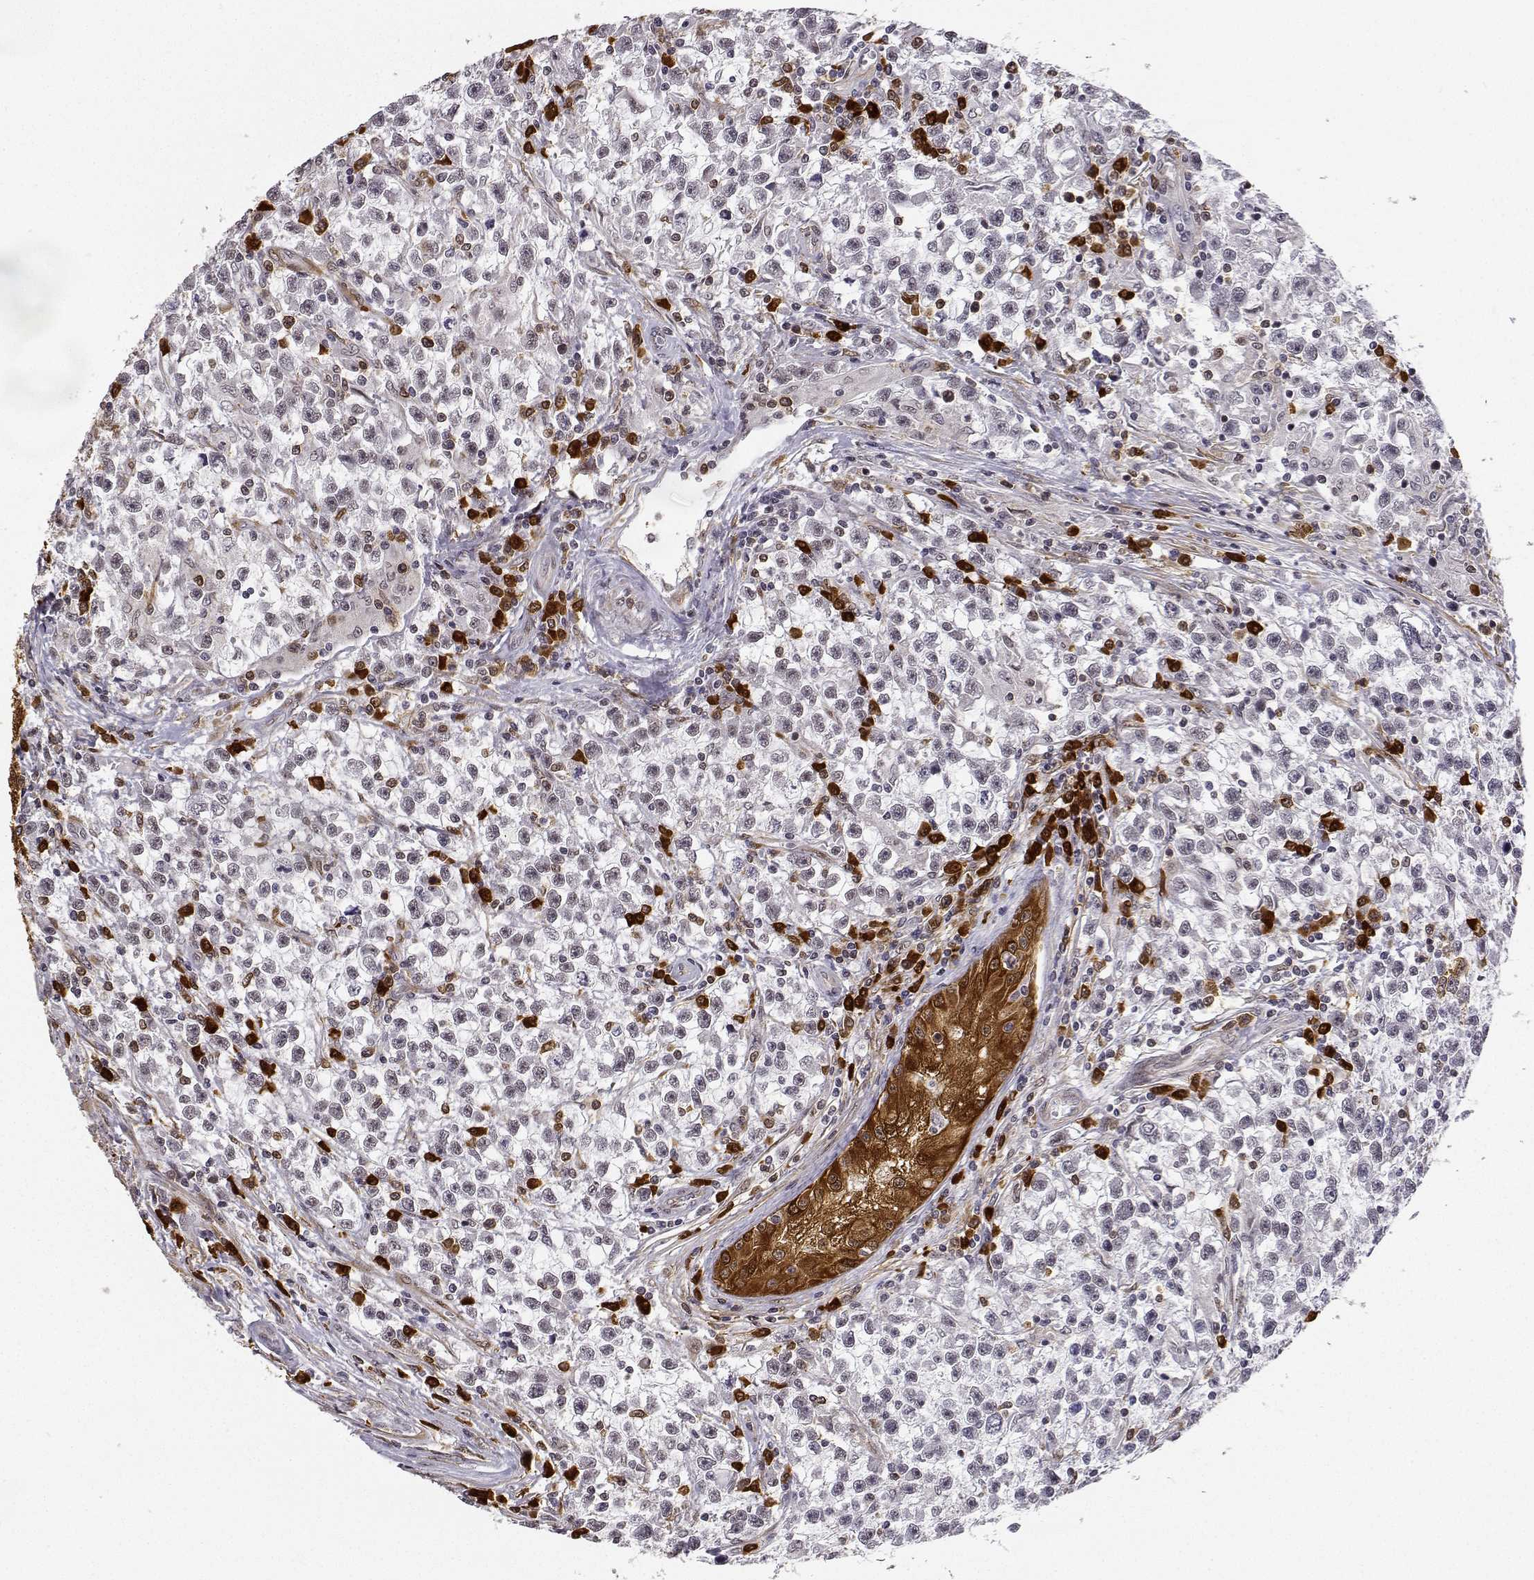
{"staining": {"intensity": "negative", "quantity": "none", "location": "none"}, "tissue": "testis cancer", "cell_type": "Tumor cells", "image_type": "cancer", "snomed": [{"axis": "morphology", "description": "Seminoma, NOS"}, {"axis": "topography", "description": "Testis"}], "caption": "This is an immunohistochemistry (IHC) histopathology image of testis cancer (seminoma). There is no expression in tumor cells.", "gene": "PHGDH", "patient": {"sex": "male", "age": 31}}